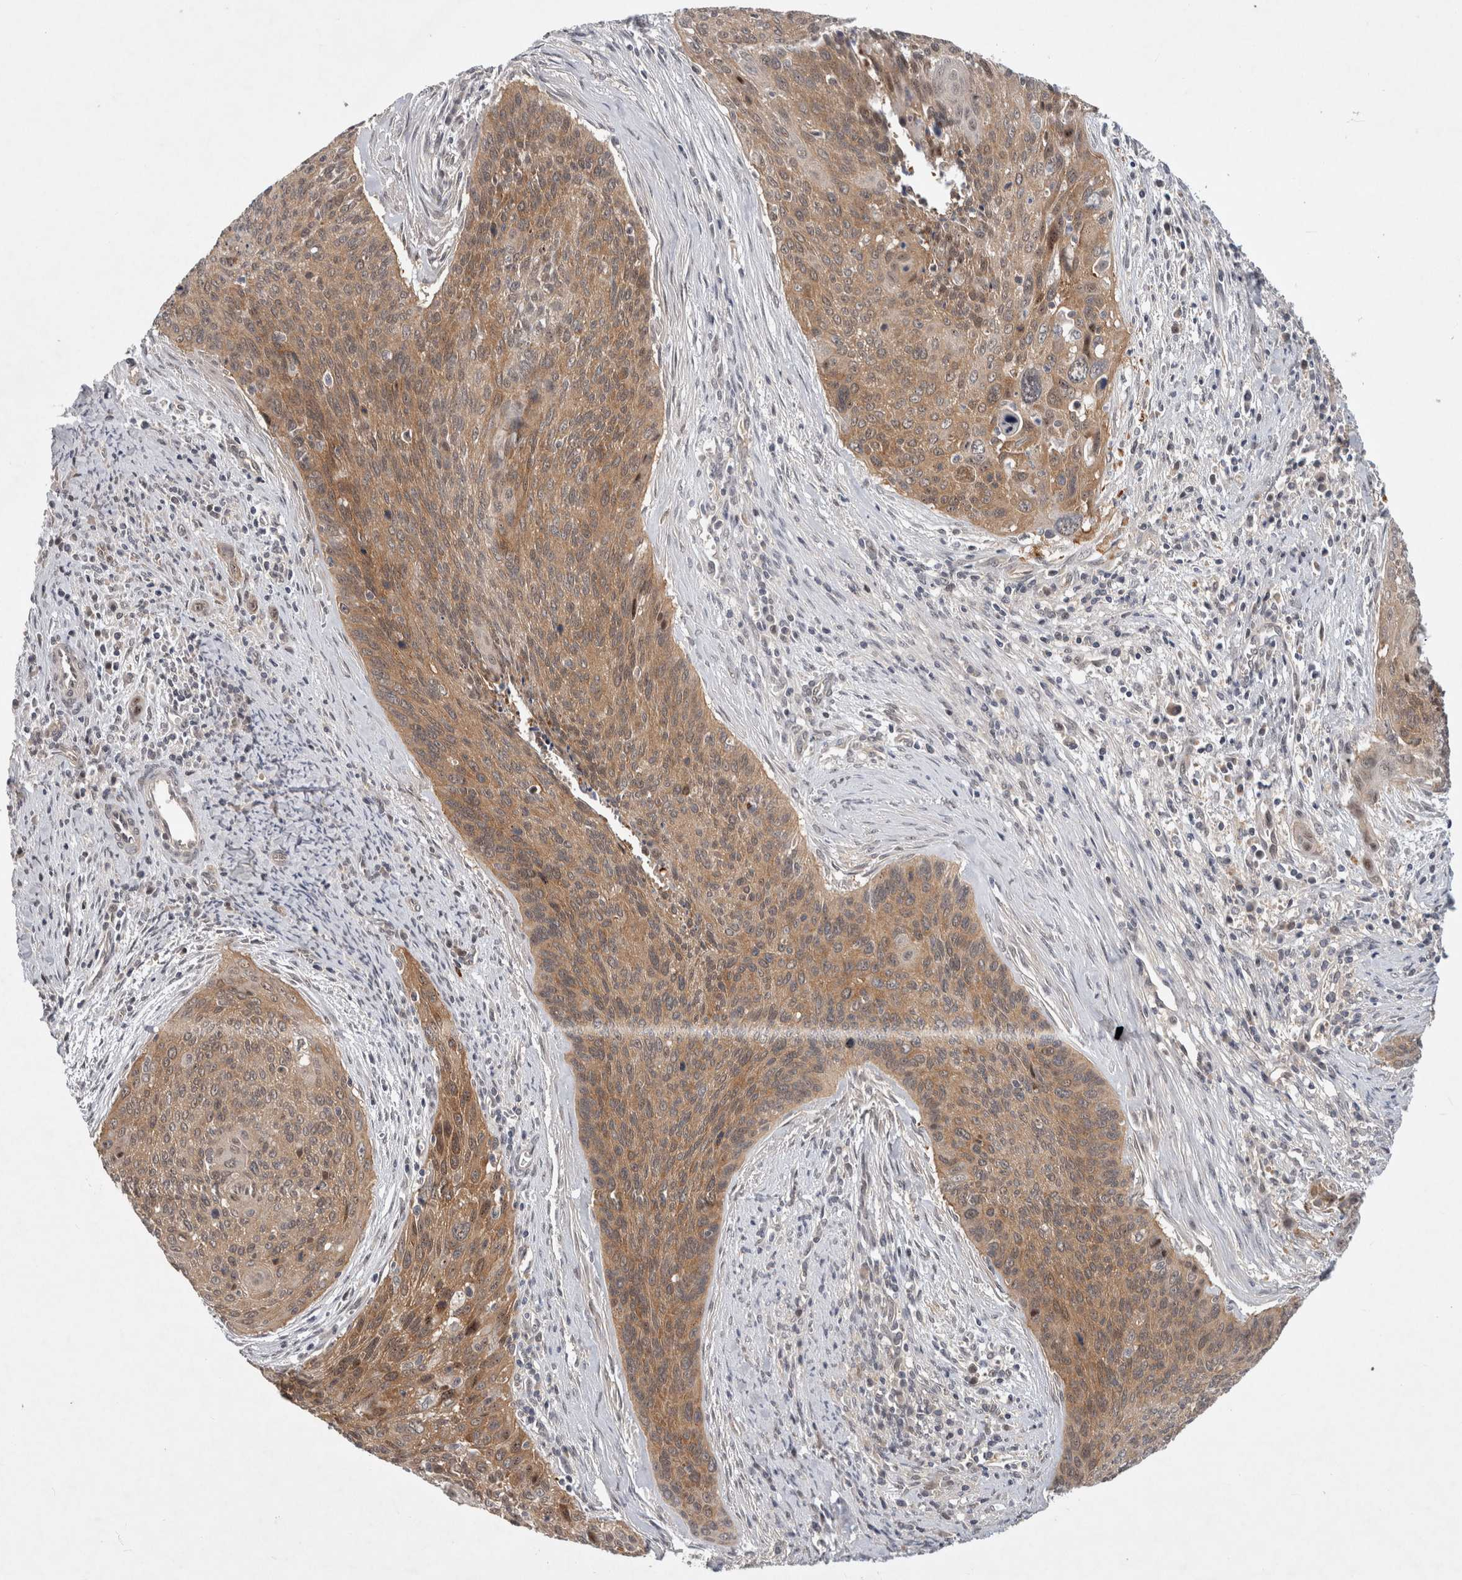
{"staining": {"intensity": "moderate", "quantity": ">75%", "location": "cytoplasmic/membranous"}, "tissue": "cervical cancer", "cell_type": "Tumor cells", "image_type": "cancer", "snomed": [{"axis": "morphology", "description": "Squamous cell carcinoma, NOS"}, {"axis": "topography", "description": "Cervix"}], "caption": "Immunohistochemistry (IHC) of human cervical cancer (squamous cell carcinoma) shows medium levels of moderate cytoplasmic/membranous positivity in approximately >75% of tumor cells.", "gene": "CERS3", "patient": {"sex": "female", "age": 55}}